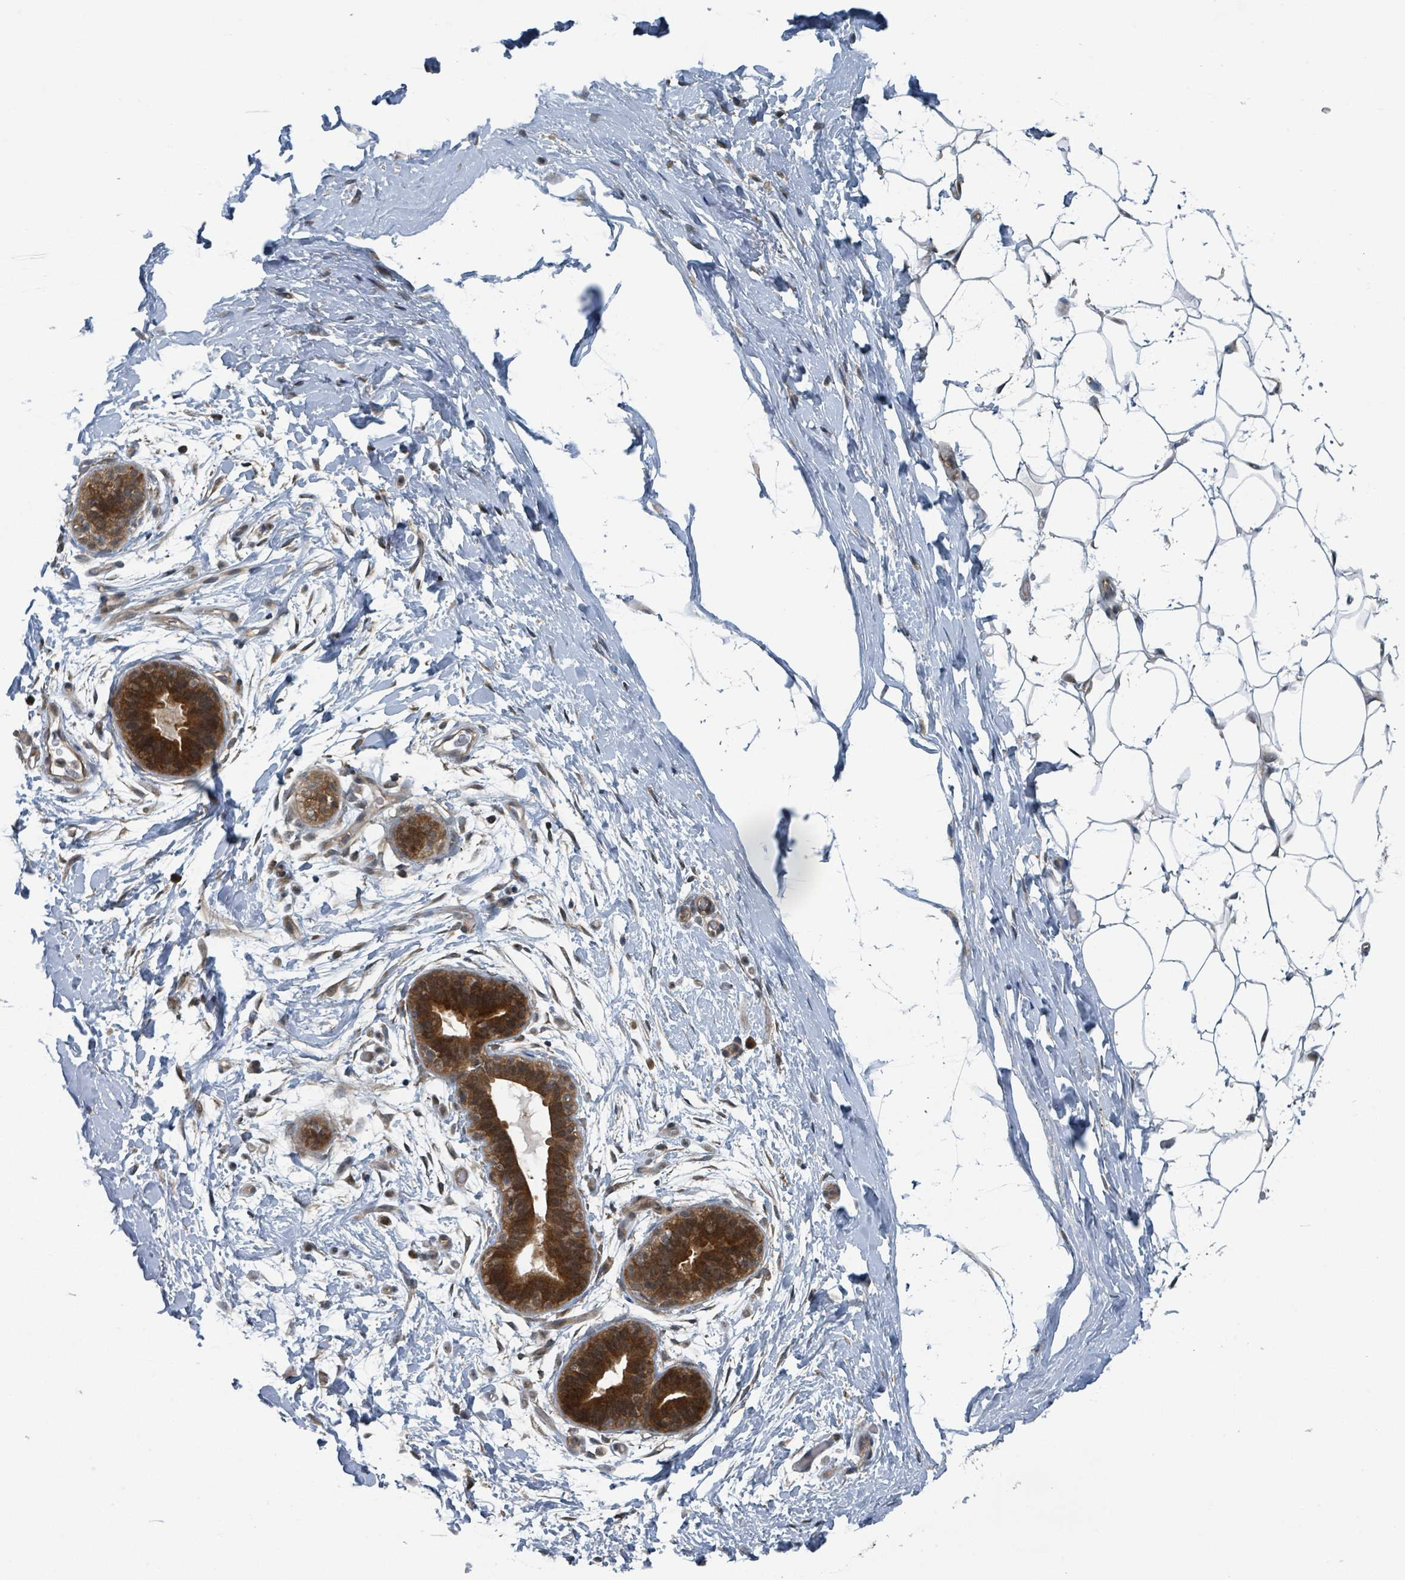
{"staining": {"intensity": "negative", "quantity": "none", "location": "none"}, "tissue": "adipose tissue", "cell_type": "Adipocytes", "image_type": "normal", "snomed": [{"axis": "morphology", "description": "Normal tissue, NOS"}, {"axis": "topography", "description": "Breast"}], "caption": "IHC photomicrograph of benign human adipose tissue stained for a protein (brown), which shows no staining in adipocytes.", "gene": "GOLGA7B", "patient": {"sex": "female", "age": 26}}